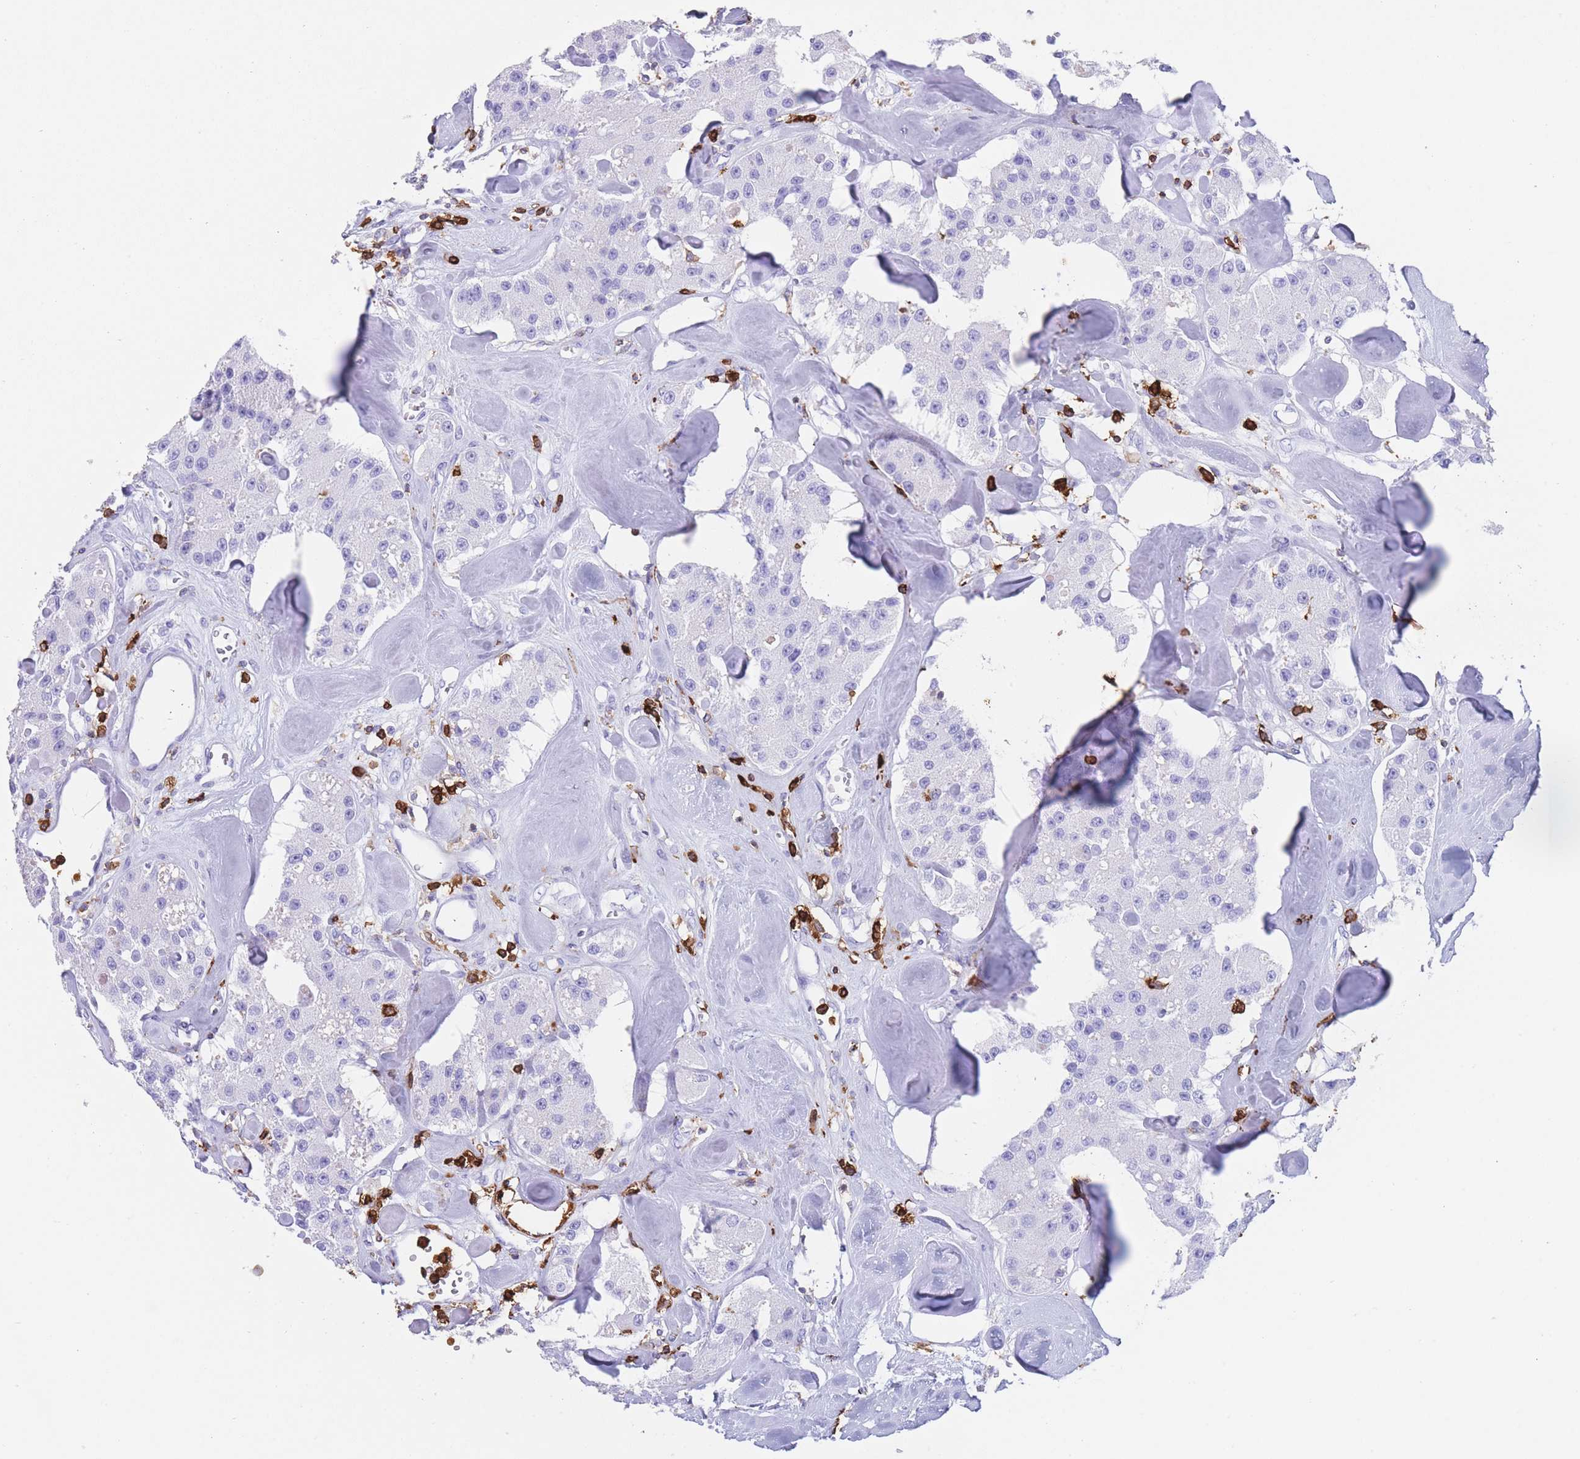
{"staining": {"intensity": "negative", "quantity": "none", "location": "none"}, "tissue": "carcinoid", "cell_type": "Tumor cells", "image_type": "cancer", "snomed": [{"axis": "morphology", "description": "Carcinoid, malignant, NOS"}, {"axis": "topography", "description": "Pancreas"}], "caption": "The histopathology image shows no significant positivity in tumor cells of malignant carcinoid.", "gene": "CORO1A", "patient": {"sex": "male", "age": 41}}